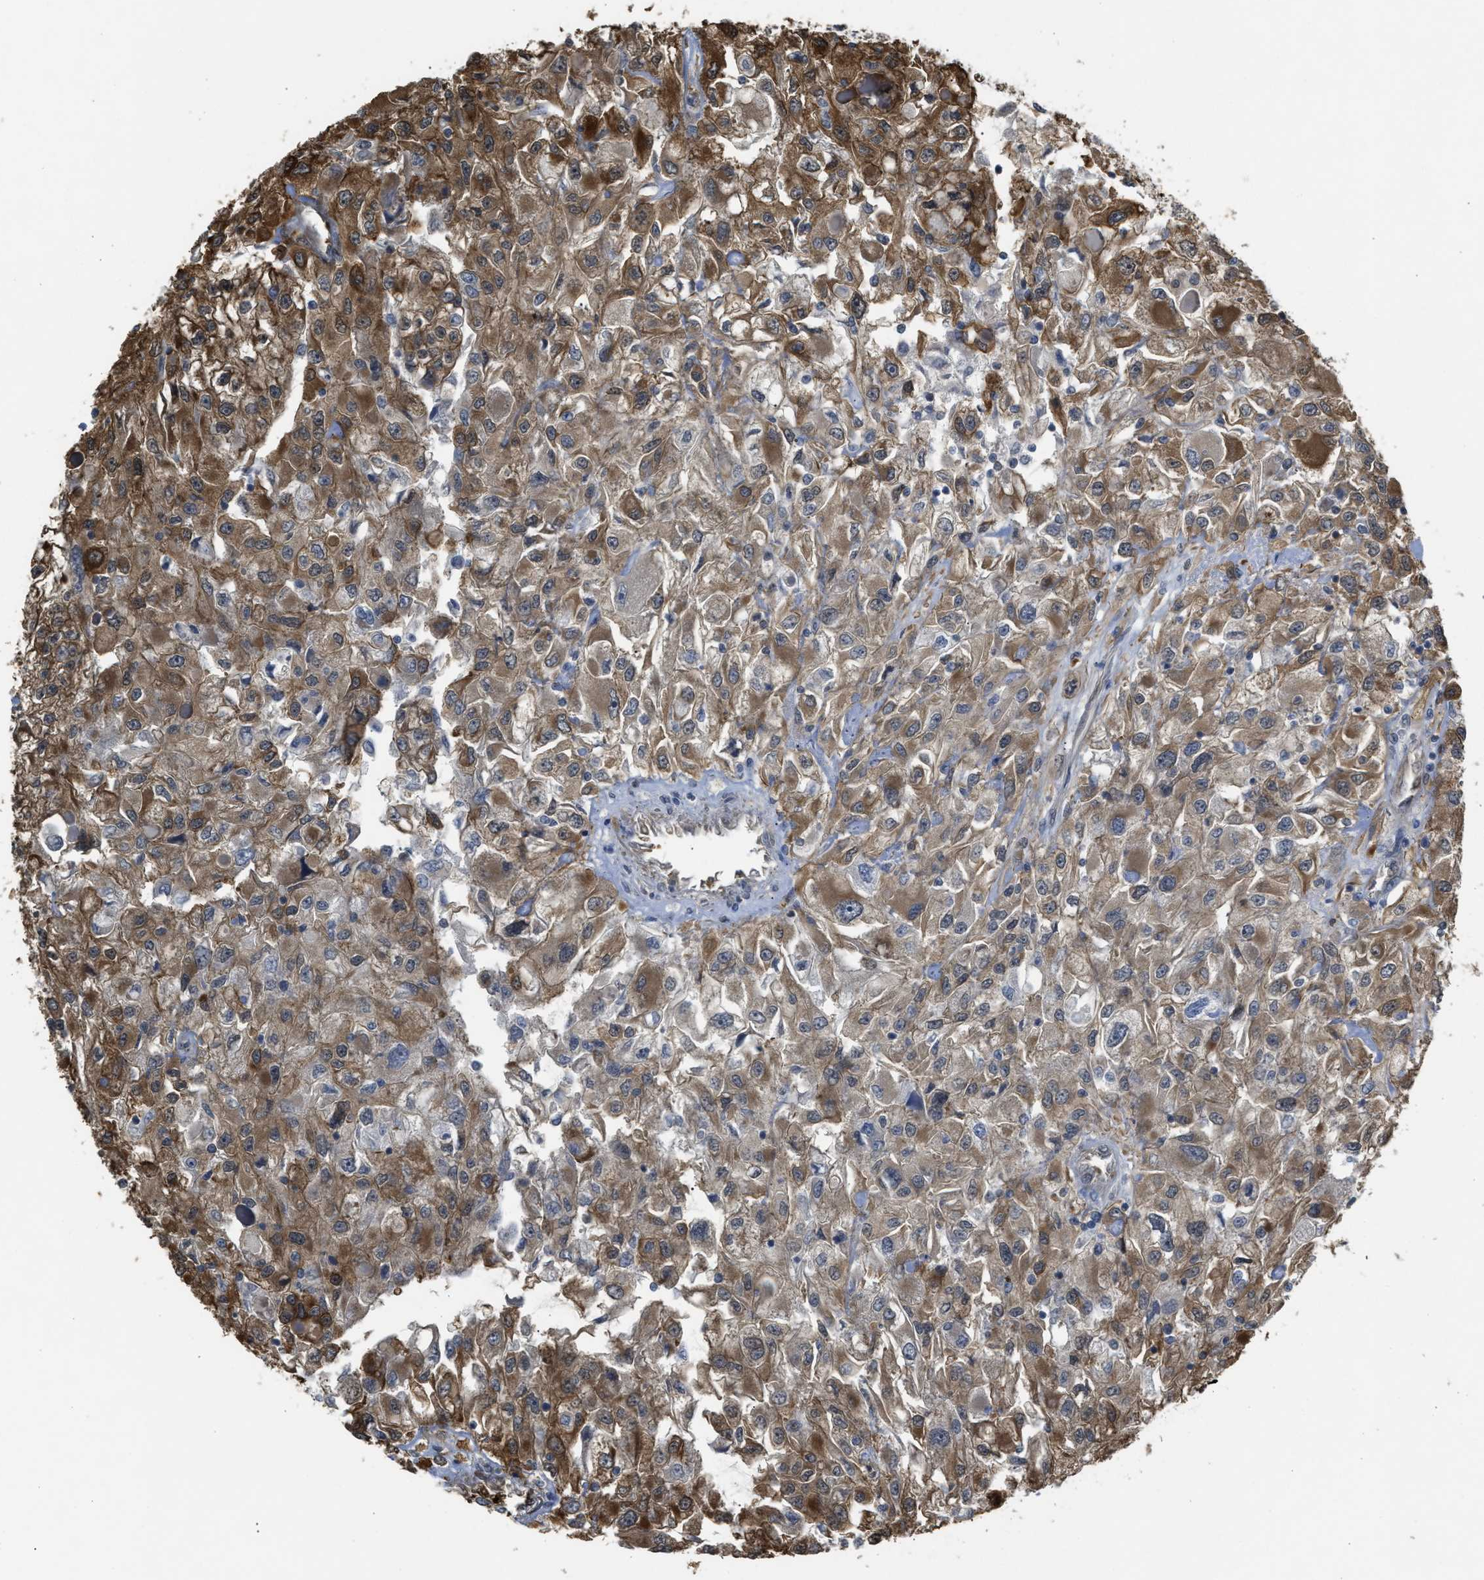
{"staining": {"intensity": "moderate", "quantity": ">75%", "location": "cytoplasmic/membranous"}, "tissue": "renal cancer", "cell_type": "Tumor cells", "image_type": "cancer", "snomed": [{"axis": "morphology", "description": "Adenocarcinoma, NOS"}, {"axis": "topography", "description": "Kidney"}], "caption": "A photomicrograph of renal cancer (adenocarcinoma) stained for a protein demonstrates moderate cytoplasmic/membranous brown staining in tumor cells.", "gene": "BAG3", "patient": {"sex": "female", "age": 52}}